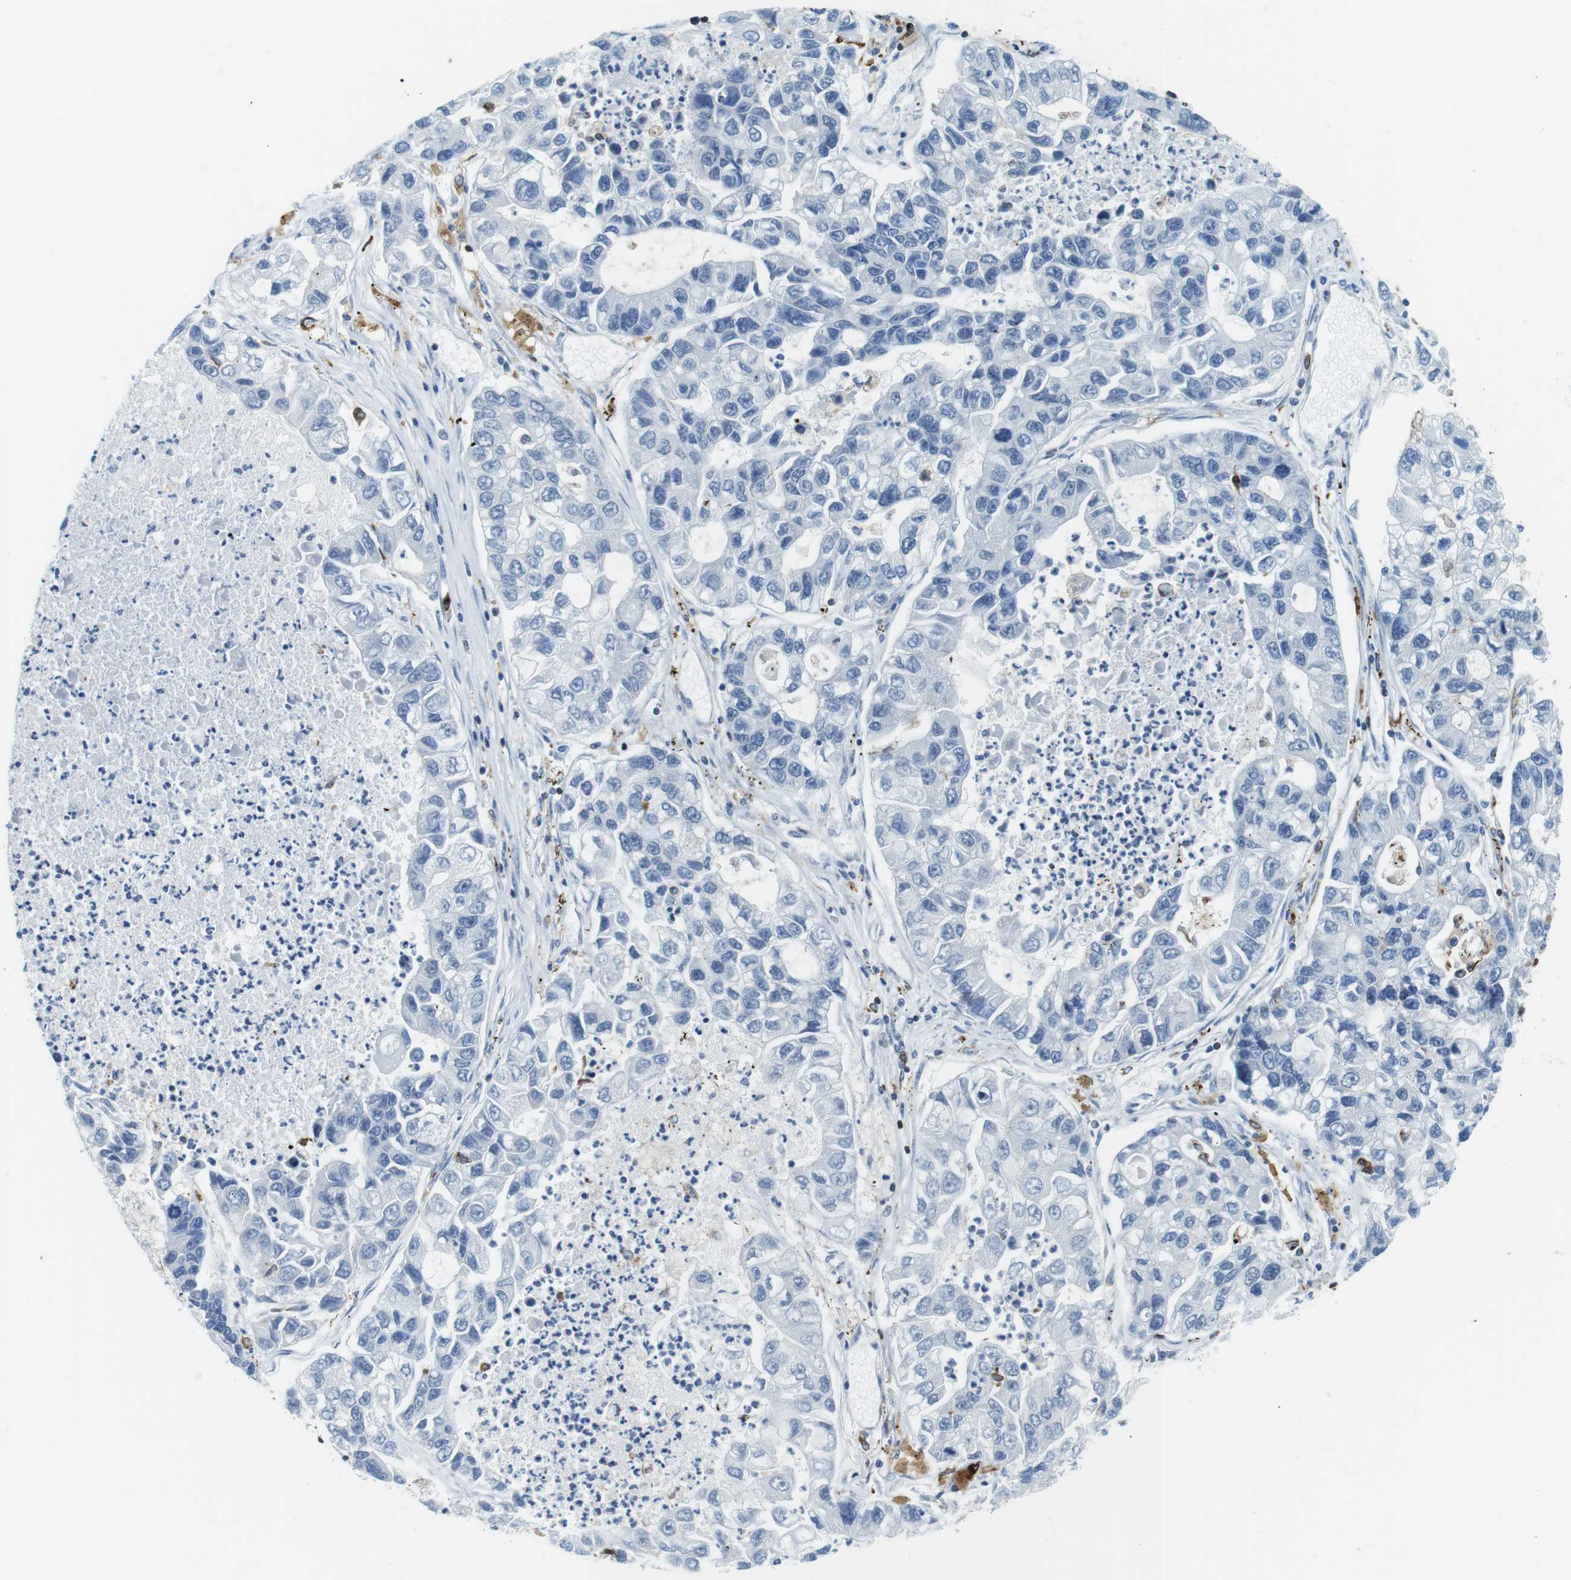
{"staining": {"intensity": "negative", "quantity": "none", "location": "none"}, "tissue": "lung cancer", "cell_type": "Tumor cells", "image_type": "cancer", "snomed": [{"axis": "morphology", "description": "Adenocarcinoma, NOS"}, {"axis": "topography", "description": "Lung"}], "caption": "This is a micrograph of IHC staining of lung cancer (adenocarcinoma), which shows no expression in tumor cells. The staining was performed using DAB (3,3'-diaminobenzidine) to visualize the protein expression in brown, while the nuclei were stained in blue with hematoxylin (Magnification: 20x).", "gene": "CIITA", "patient": {"sex": "female", "age": 51}}